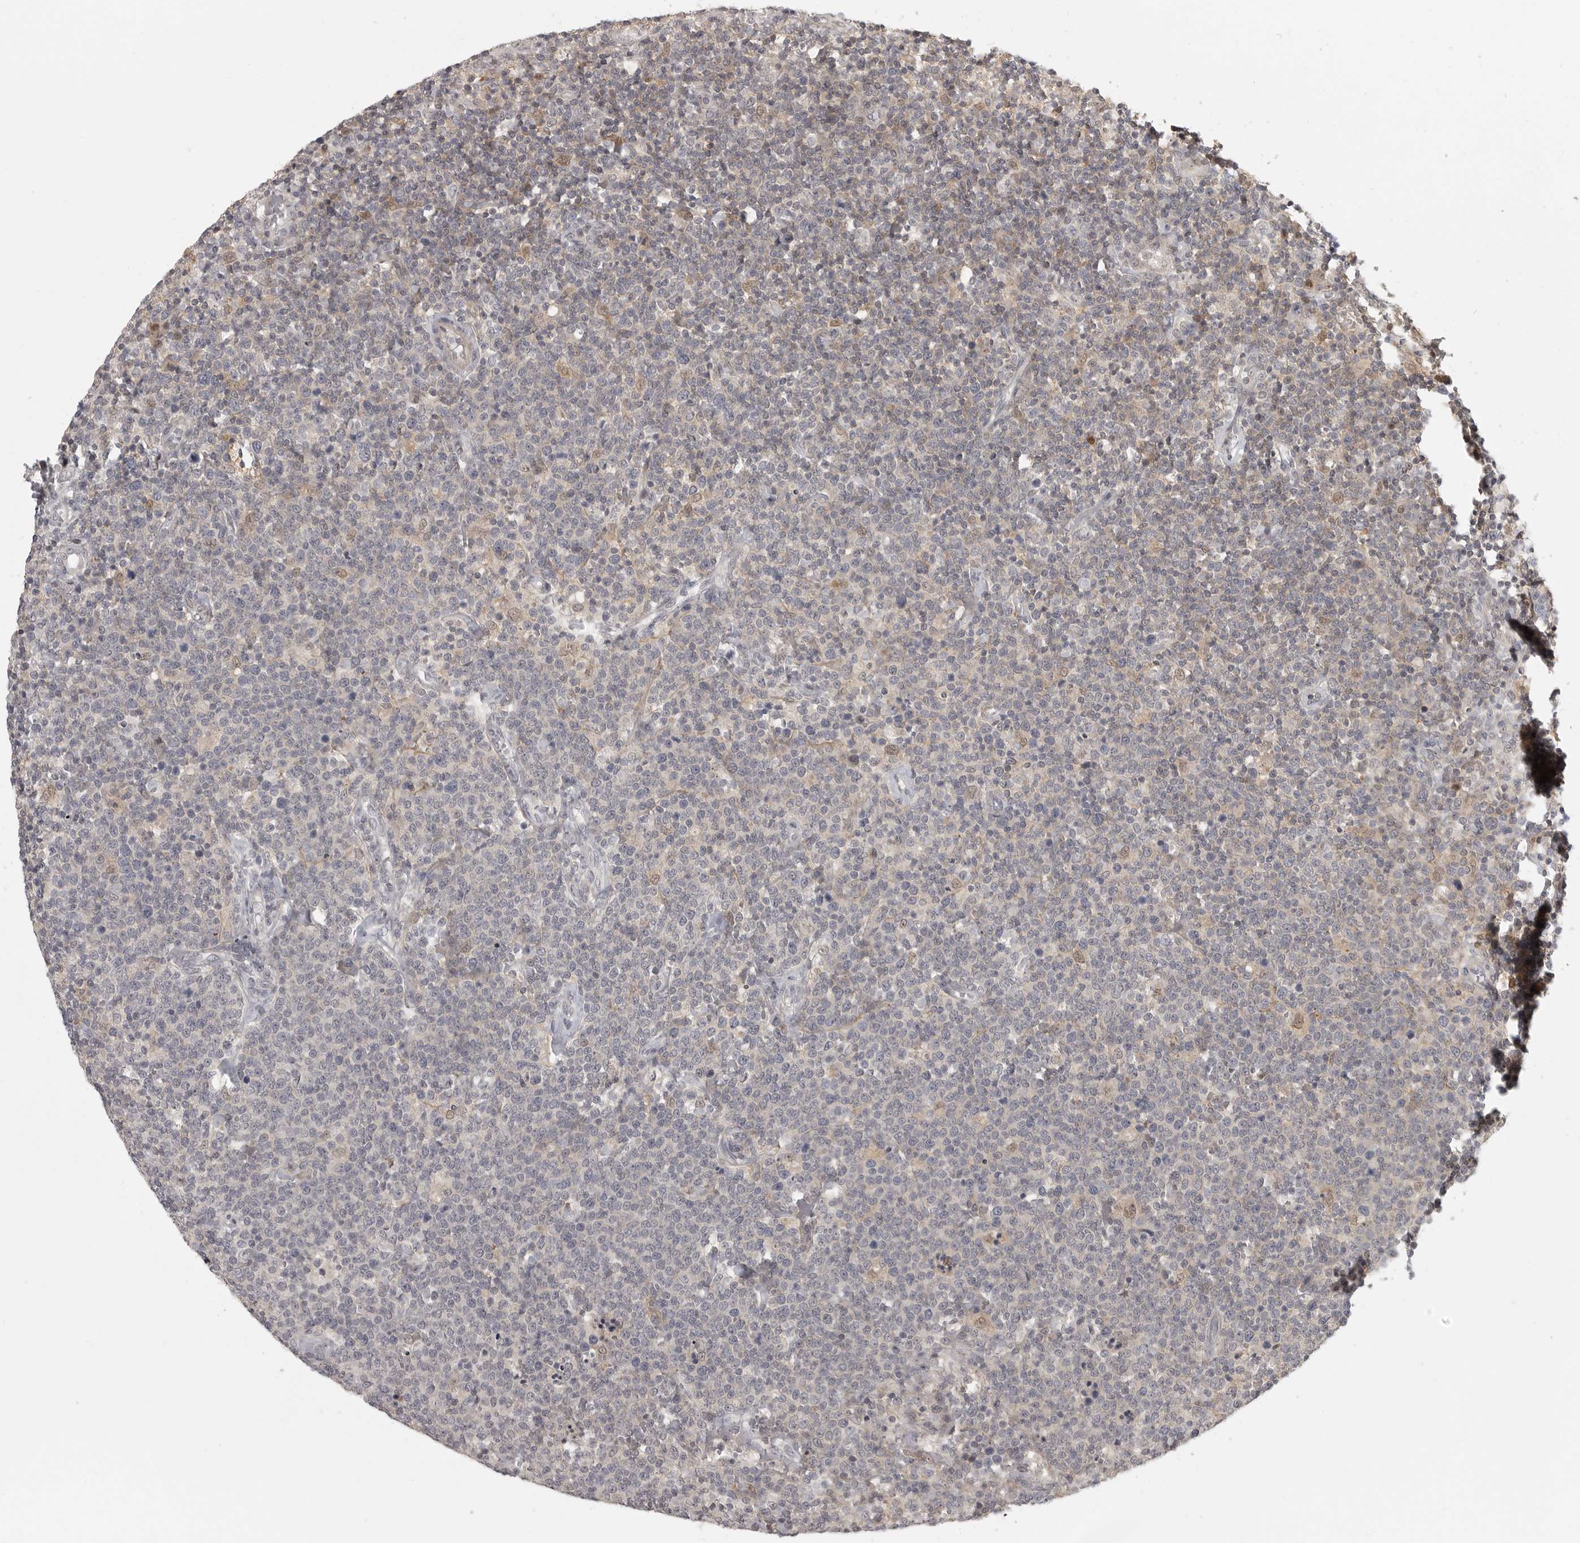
{"staining": {"intensity": "weak", "quantity": "<25%", "location": "nuclear"}, "tissue": "lymphoma", "cell_type": "Tumor cells", "image_type": "cancer", "snomed": [{"axis": "morphology", "description": "Malignant lymphoma, non-Hodgkin's type, High grade"}, {"axis": "topography", "description": "Lymph node"}], "caption": "Immunohistochemical staining of human high-grade malignant lymphoma, non-Hodgkin's type reveals no significant expression in tumor cells. (Stains: DAB immunohistochemistry with hematoxylin counter stain, Microscopy: brightfield microscopy at high magnification).", "gene": "UROD", "patient": {"sex": "male", "age": 61}}